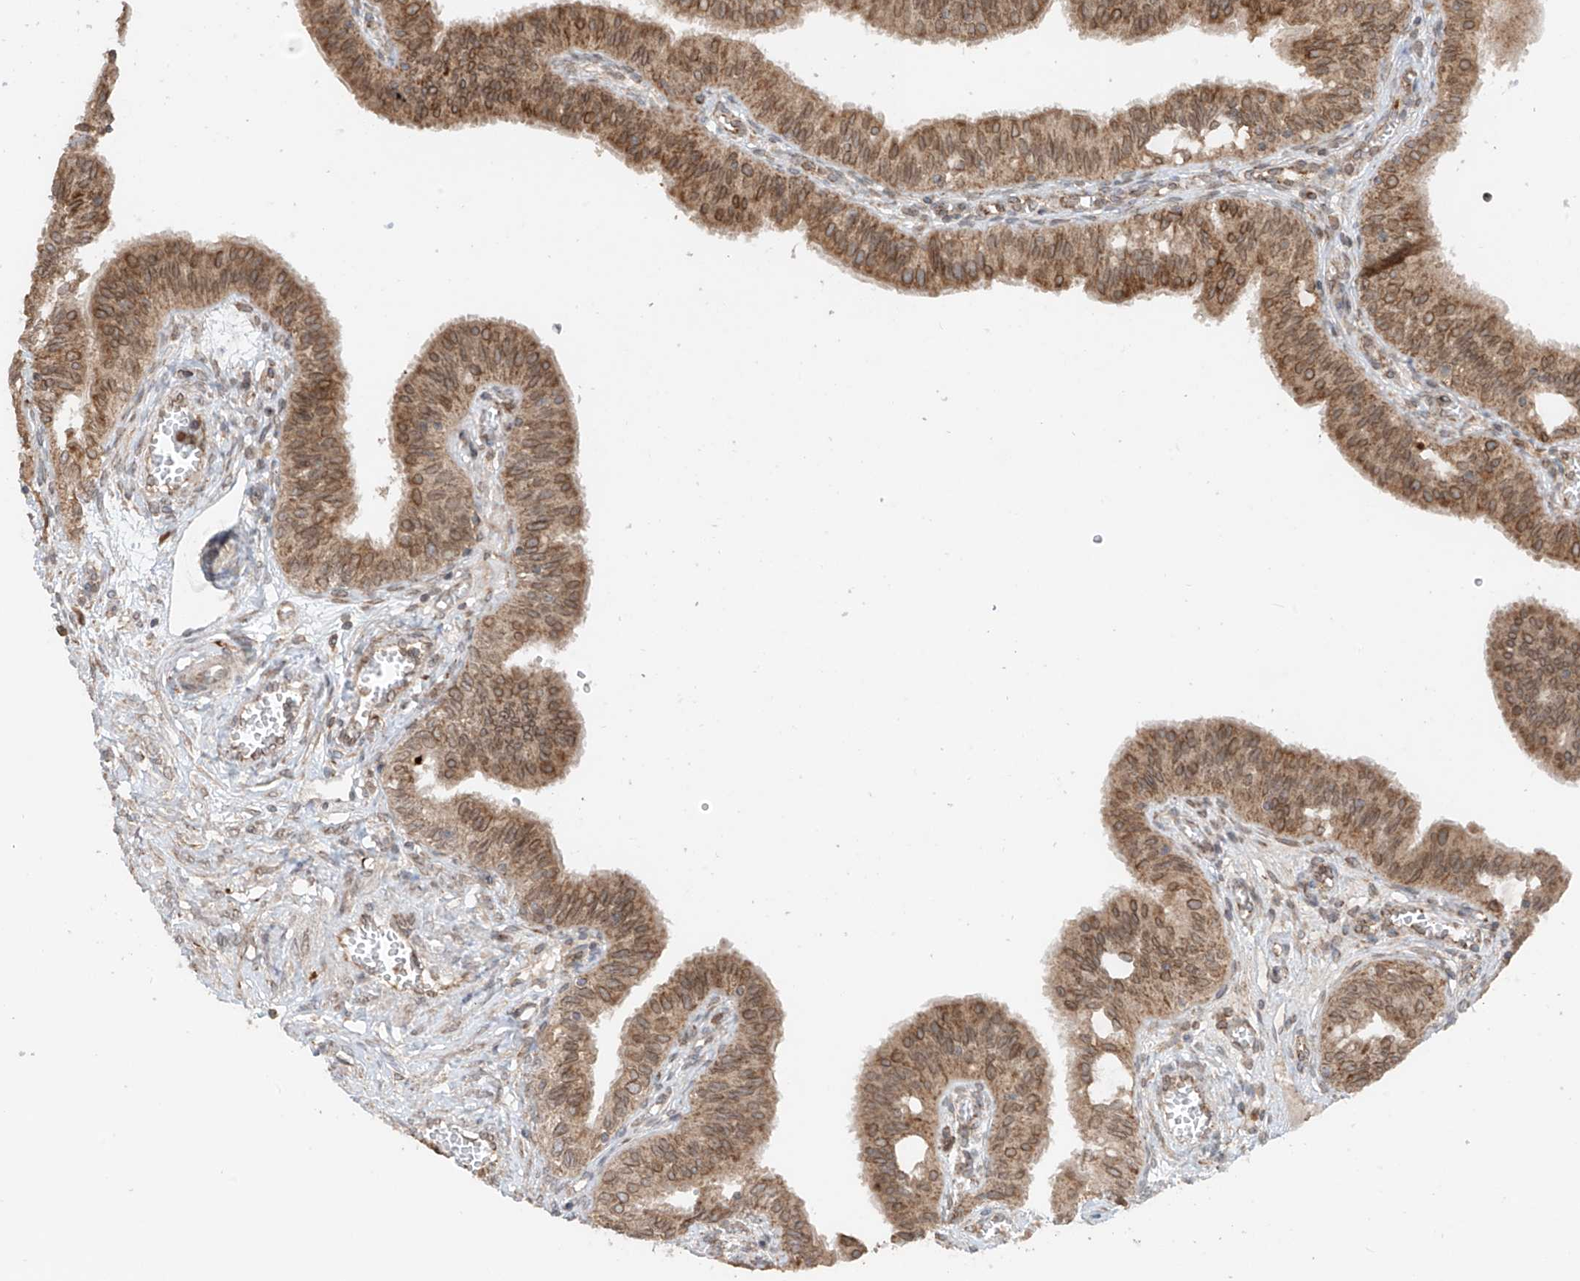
{"staining": {"intensity": "moderate", "quantity": ">75%", "location": "cytoplasmic/membranous,nuclear"}, "tissue": "fallopian tube", "cell_type": "Glandular cells", "image_type": "normal", "snomed": [{"axis": "morphology", "description": "Normal tissue, NOS"}, {"axis": "topography", "description": "Fallopian tube"}, {"axis": "topography", "description": "Ovary"}], "caption": "Benign fallopian tube reveals moderate cytoplasmic/membranous,nuclear positivity in about >75% of glandular cells, visualized by immunohistochemistry. (DAB (3,3'-diaminobenzidine) = brown stain, brightfield microscopy at high magnification).", "gene": "AHCTF1", "patient": {"sex": "female", "age": 42}}